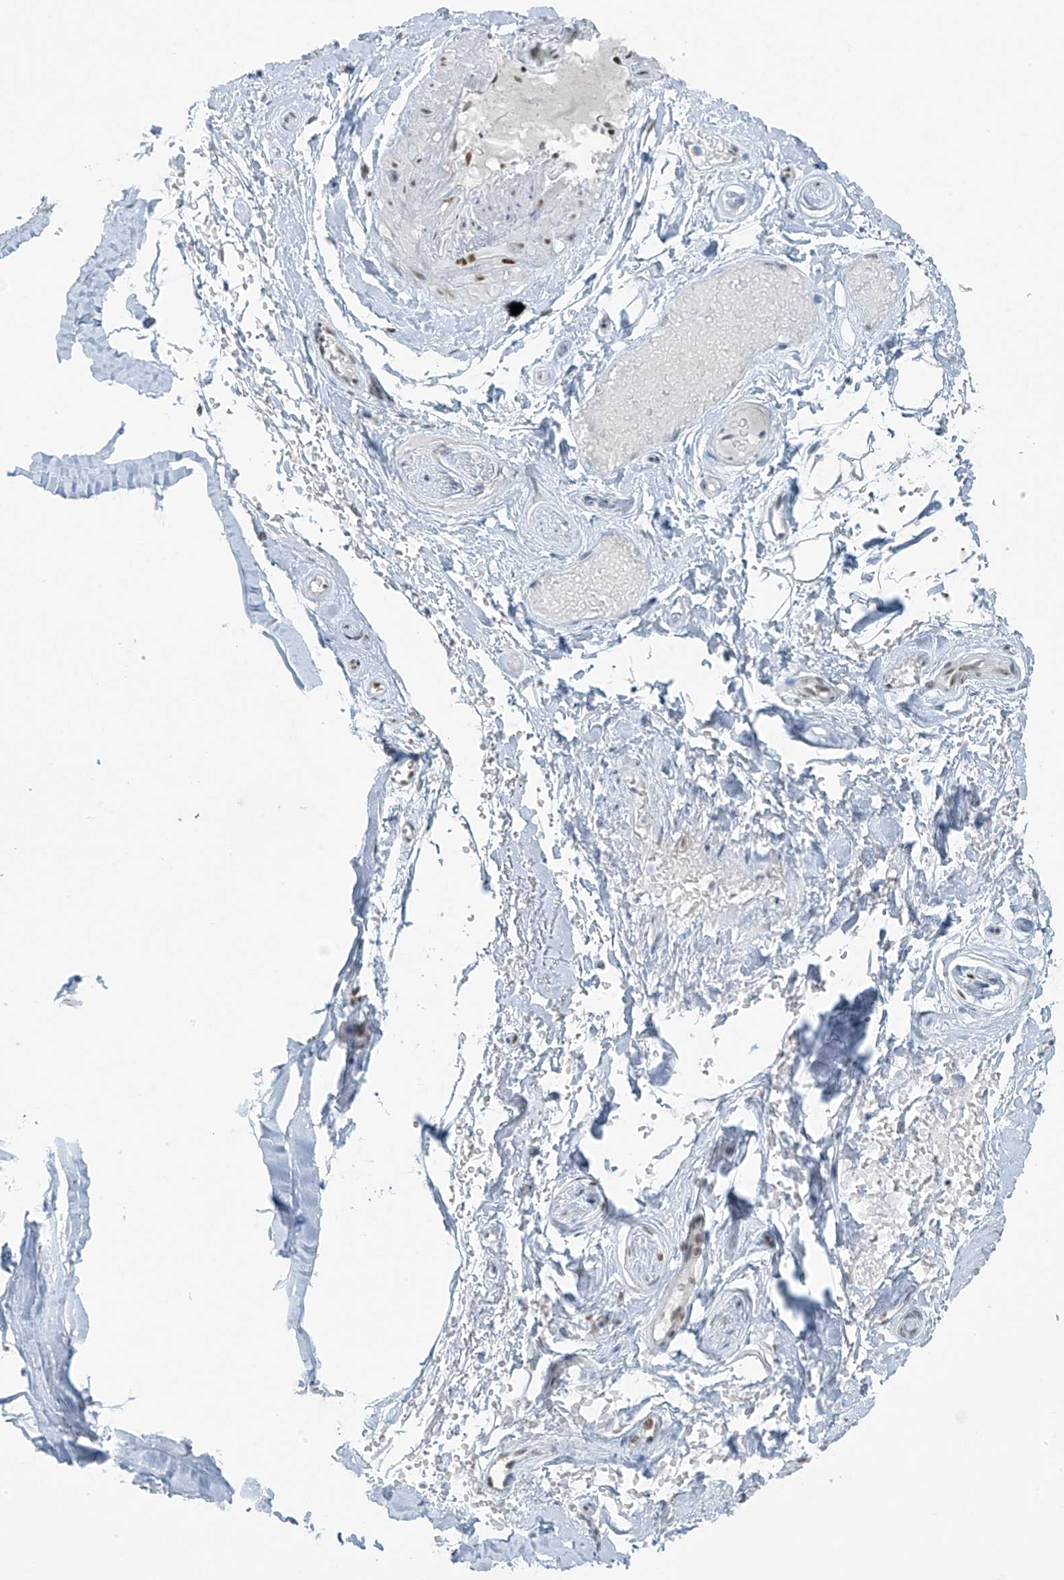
{"staining": {"intensity": "moderate", "quantity": ">75%", "location": "nuclear"}, "tissue": "adipose tissue", "cell_type": "Adipocytes", "image_type": "normal", "snomed": [{"axis": "morphology", "description": "Normal tissue, NOS"}, {"axis": "morphology", "description": "Basal cell carcinoma"}, {"axis": "topography", "description": "Skin"}], "caption": "Immunohistochemical staining of unremarkable human adipose tissue shows medium levels of moderate nuclear expression in about >75% of adipocytes.", "gene": "WRNIP1", "patient": {"sex": "female", "age": 89}}